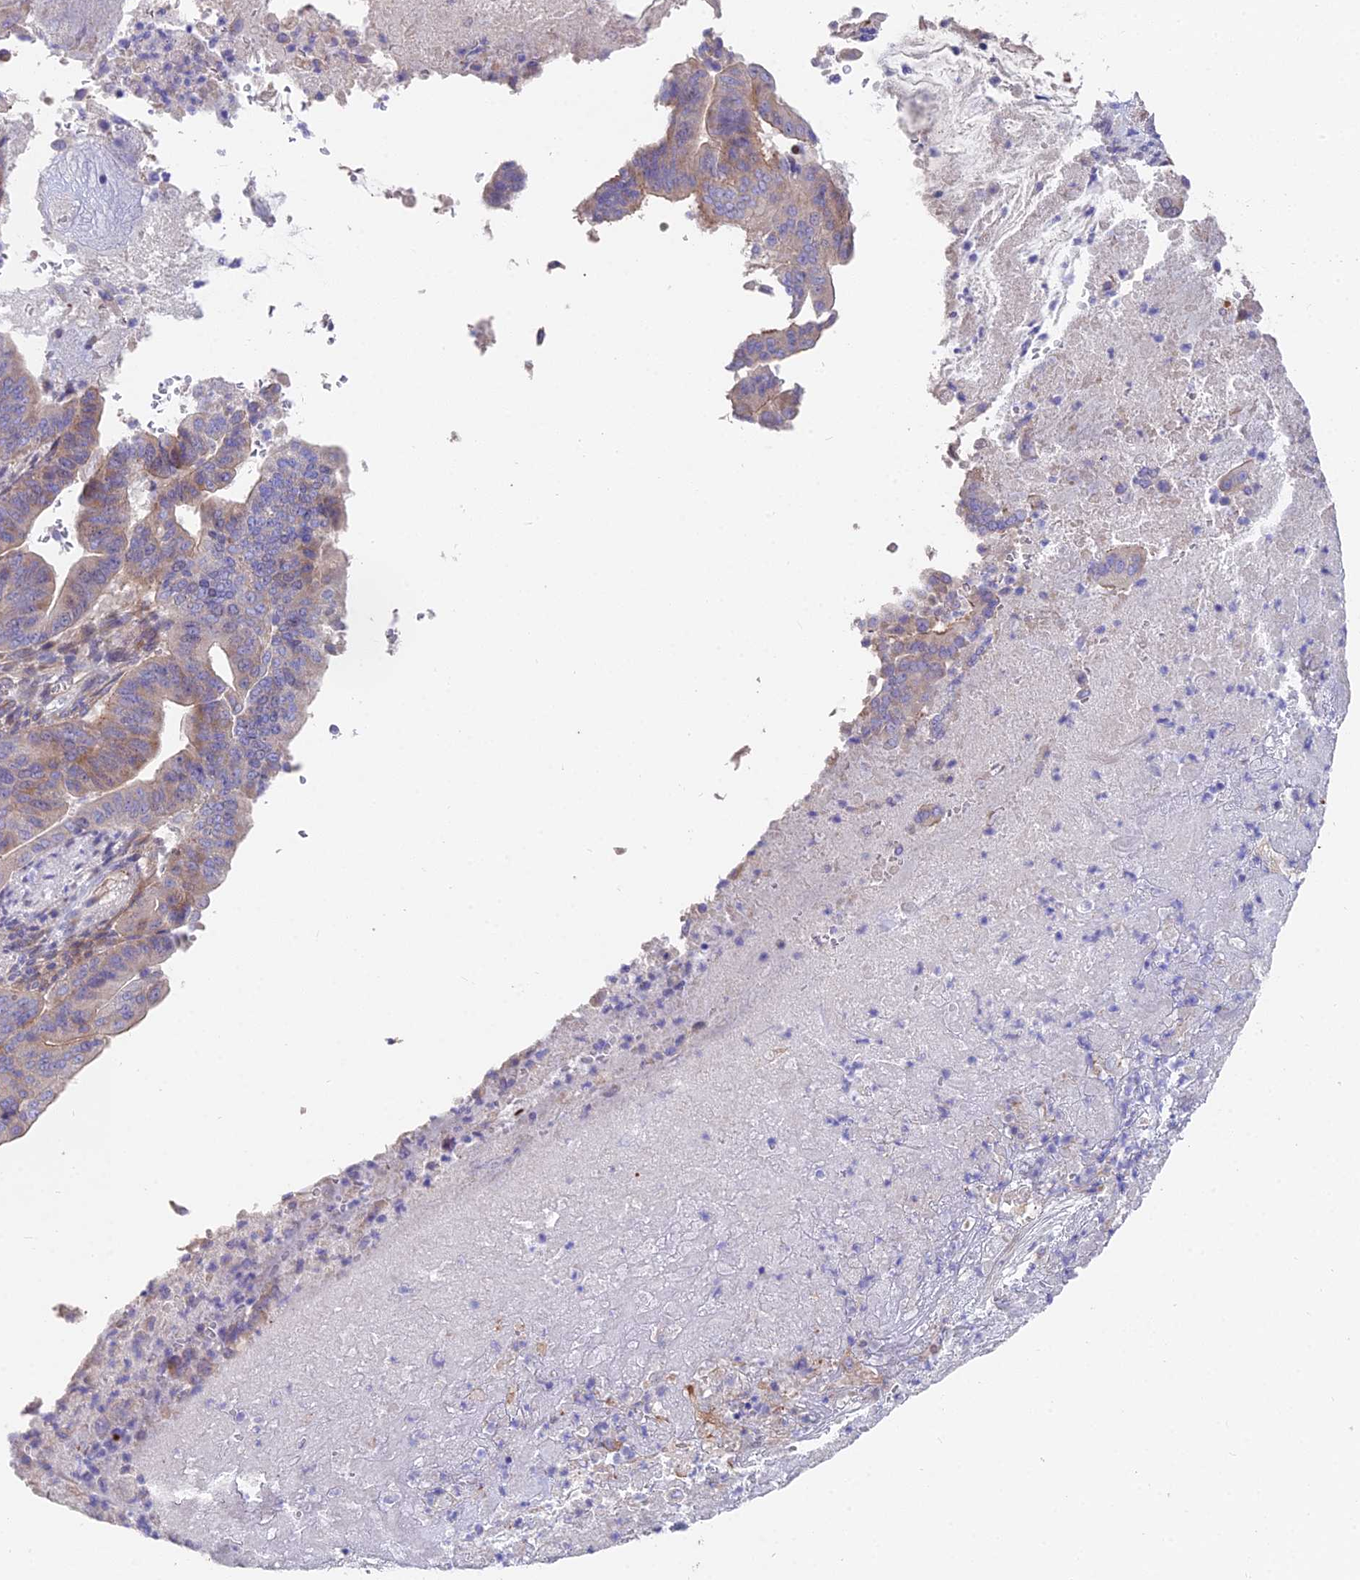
{"staining": {"intensity": "weak", "quantity": "25%-75%", "location": "cytoplasmic/membranous"}, "tissue": "pancreatic cancer", "cell_type": "Tumor cells", "image_type": "cancer", "snomed": [{"axis": "morphology", "description": "Adenocarcinoma, NOS"}, {"axis": "topography", "description": "Pancreas"}], "caption": "Immunohistochemistry of human adenocarcinoma (pancreatic) demonstrates low levels of weak cytoplasmic/membranous expression in approximately 25%-75% of tumor cells. The staining was performed using DAB (3,3'-diaminobenzidine) to visualize the protein expression in brown, while the nuclei were stained in blue with hematoxylin (Magnification: 20x).", "gene": "FAM168B", "patient": {"sex": "female", "age": 77}}